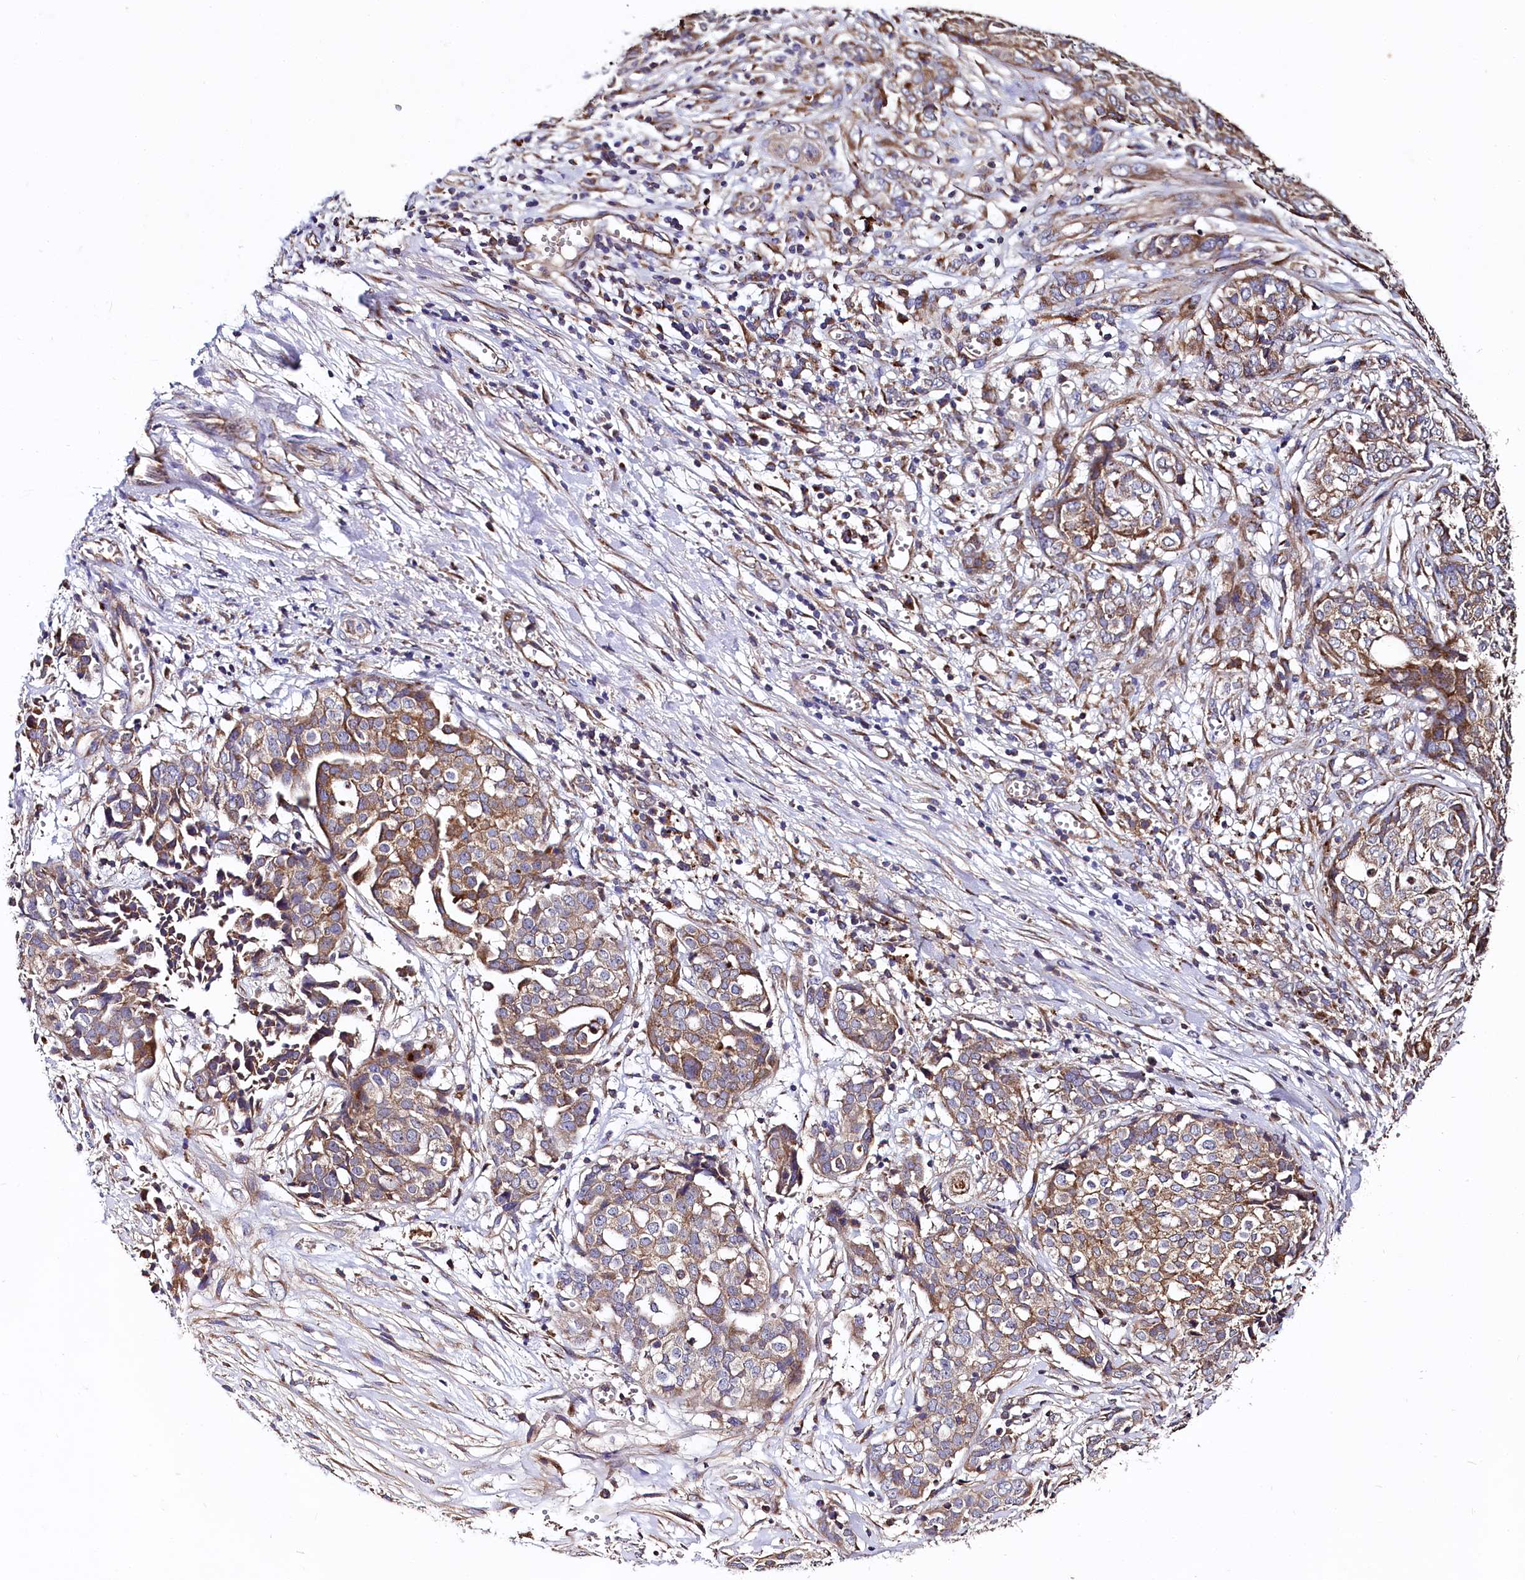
{"staining": {"intensity": "moderate", "quantity": ">75%", "location": "cytoplasmic/membranous"}, "tissue": "ovarian cancer", "cell_type": "Tumor cells", "image_type": "cancer", "snomed": [{"axis": "morphology", "description": "Cystadenocarcinoma, serous, NOS"}, {"axis": "topography", "description": "Soft tissue"}, {"axis": "topography", "description": "Ovary"}], "caption": "Immunohistochemical staining of ovarian cancer (serous cystadenocarcinoma) displays moderate cytoplasmic/membranous protein expression in approximately >75% of tumor cells.", "gene": "SPRYD3", "patient": {"sex": "female", "age": 57}}